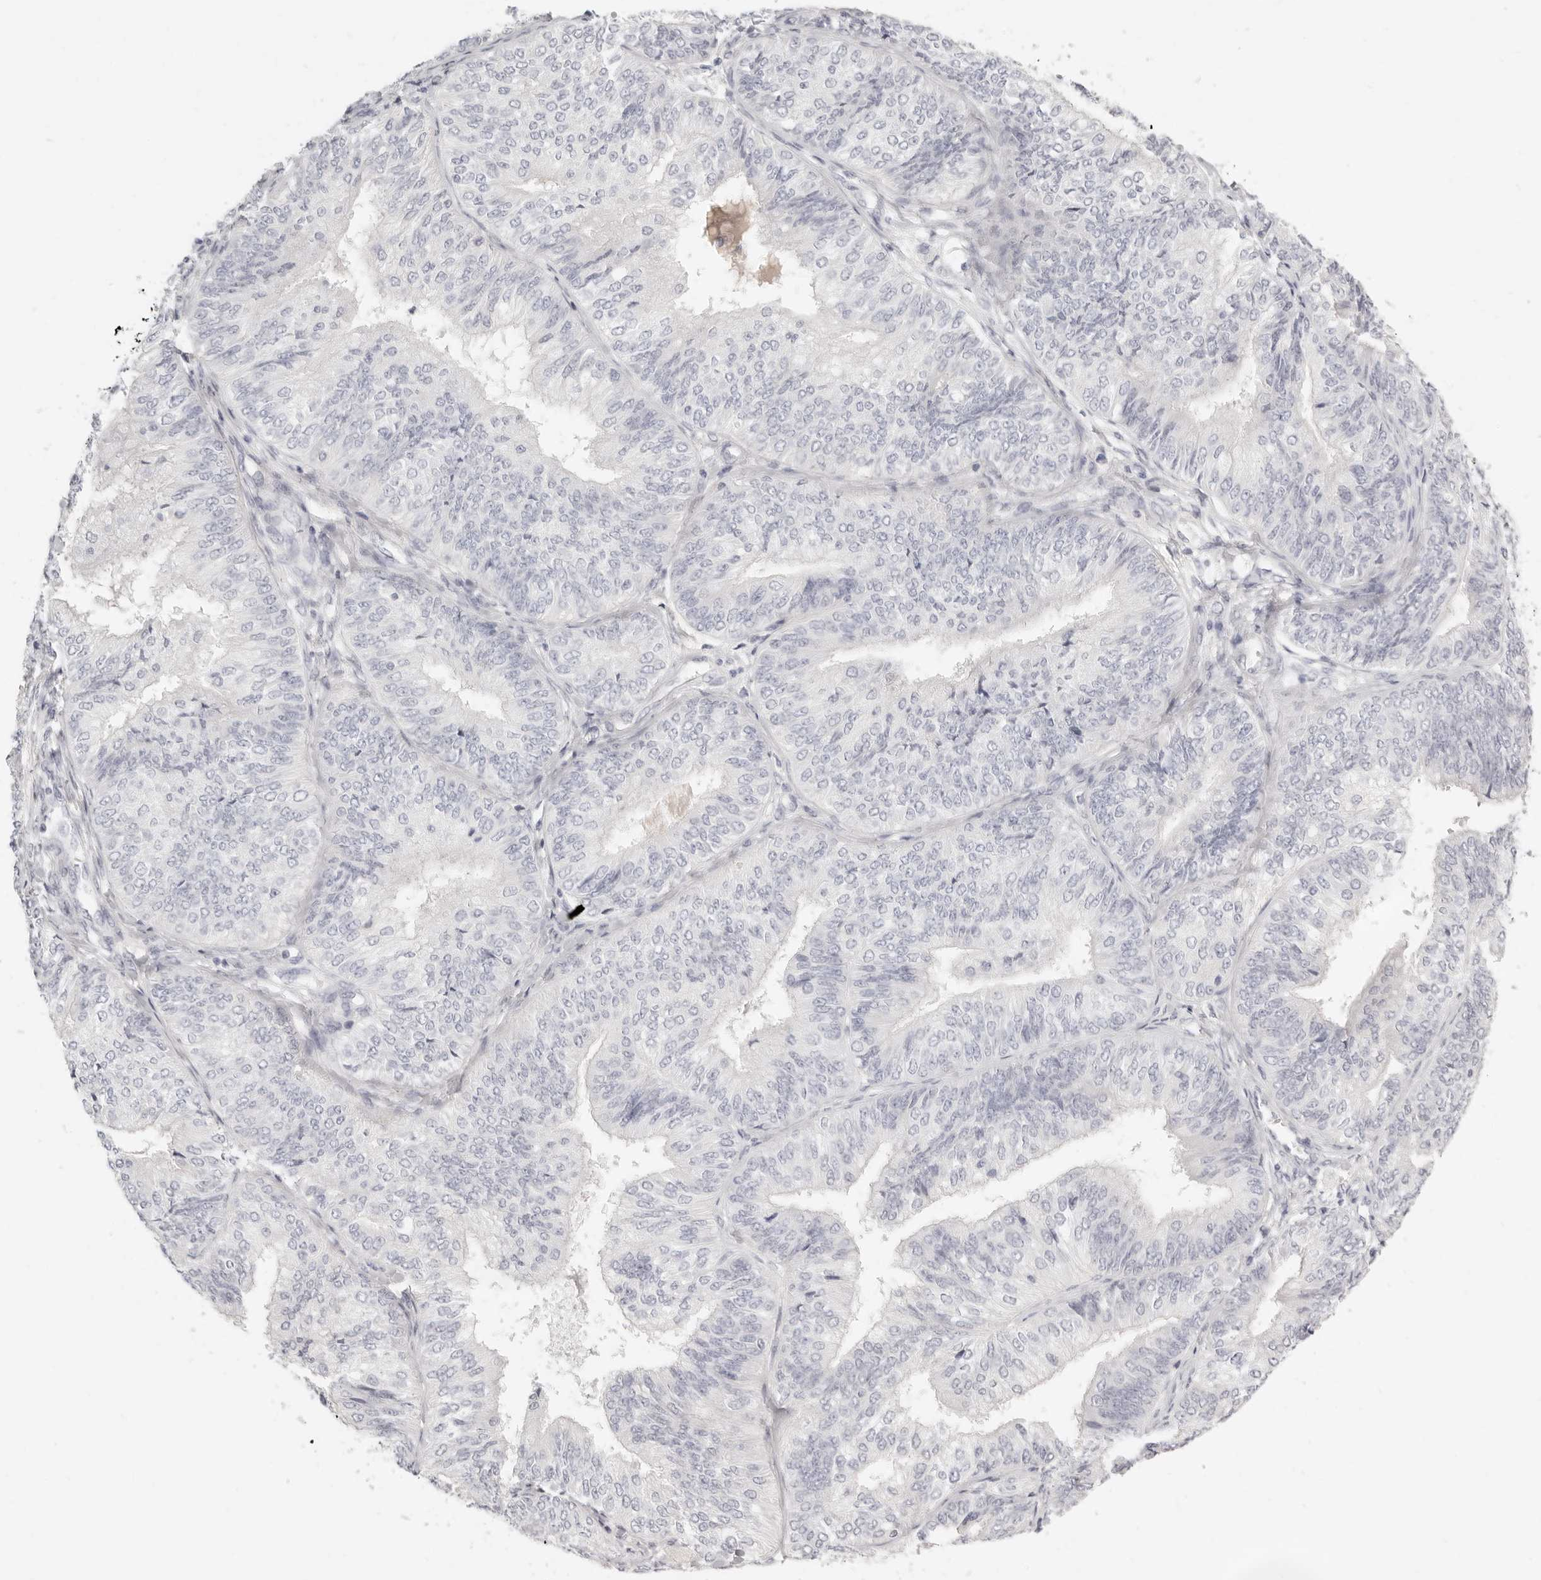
{"staining": {"intensity": "negative", "quantity": "none", "location": "none"}, "tissue": "endometrial cancer", "cell_type": "Tumor cells", "image_type": "cancer", "snomed": [{"axis": "morphology", "description": "Adenocarcinoma, NOS"}, {"axis": "topography", "description": "Endometrium"}], "caption": "Tumor cells are negative for protein expression in human endometrial cancer. (Brightfield microscopy of DAB (3,3'-diaminobenzidine) immunohistochemistry at high magnification).", "gene": "FABP1", "patient": {"sex": "female", "age": 58}}